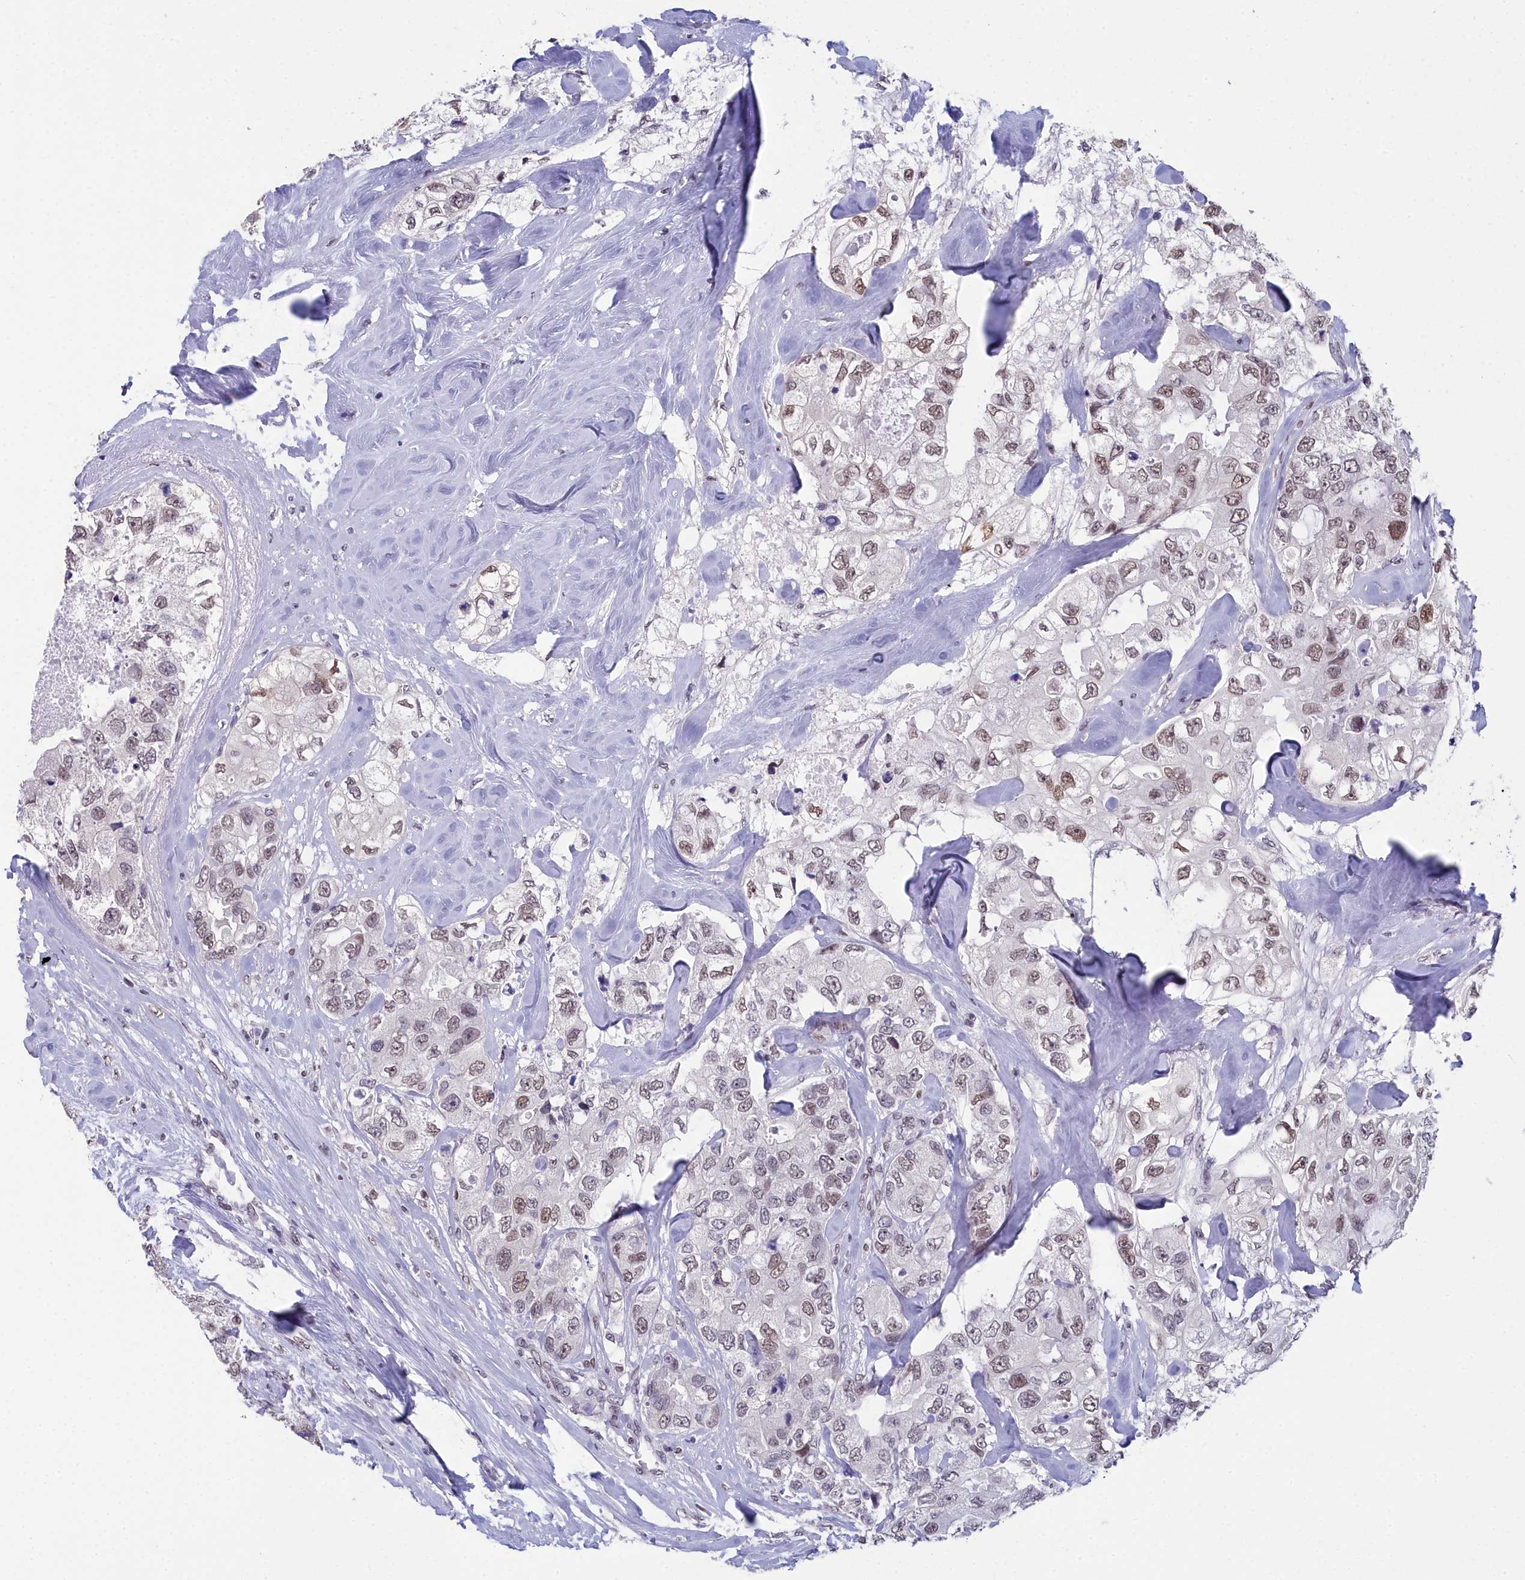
{"staining": {"intensity": "moderate", "quantity": ">75%", "location": "nuclear"}, "tissue": "breast cancer", "cell_type": "Tumor cells", "image_type": "cancer", "snomed": [{"axis": "morphology", "description": "Duct carcinoma"}, {"axis": "topography", "description": "Breast"}], "caption": "Approximately >75% of tumor cells in human breast cancer show moderate nuclear protein expression as visualized by brown immunohistochemical staining.", "gene": "CCDC97", "patient": {"sex": "female", "age": 62}}